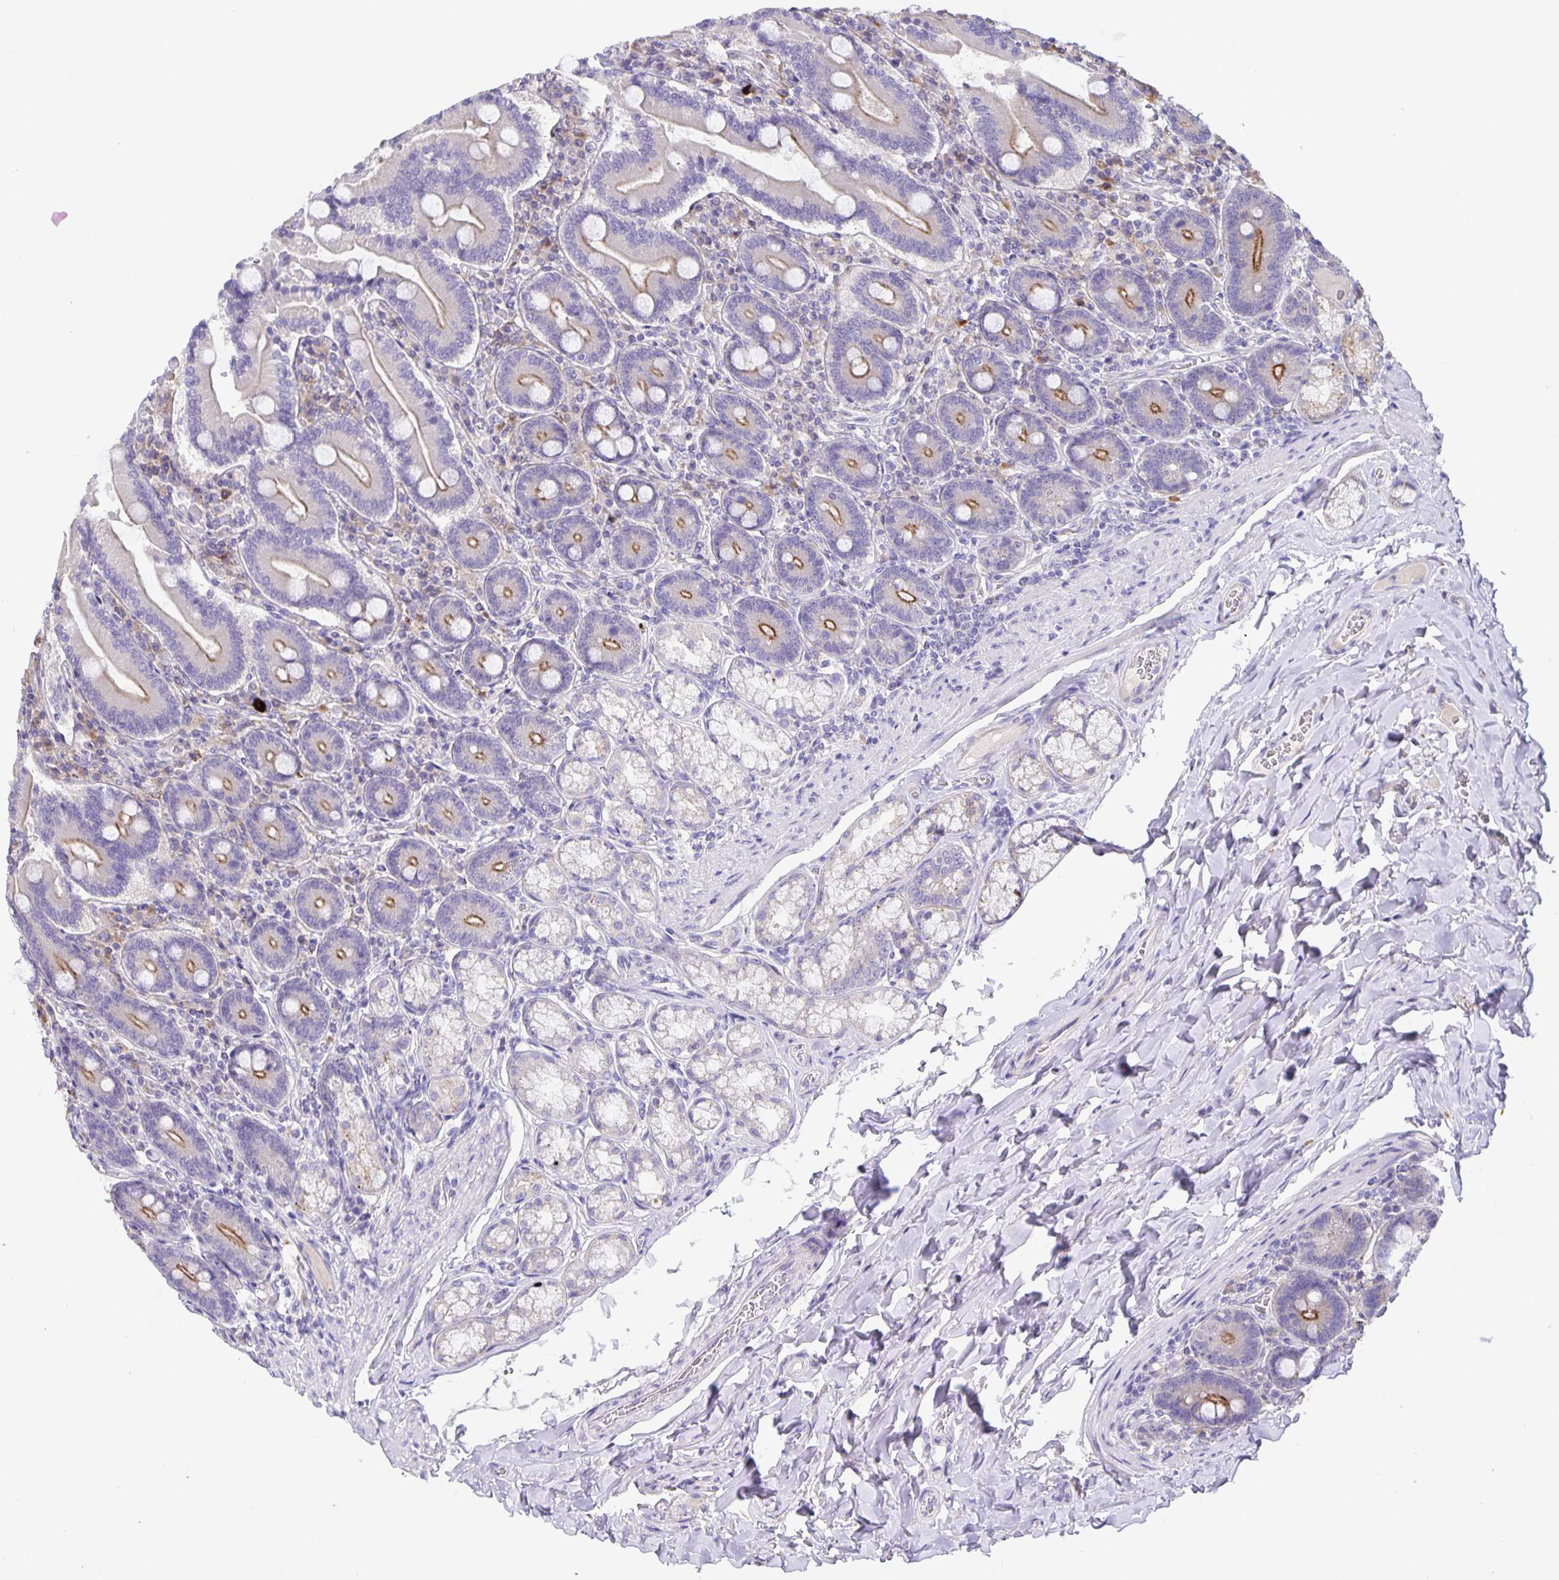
{"staining": {"intensity": "moderate", "quantity": "25%-75%", "location": "cytoplasmic/membranous"}, "tissue": "duodenum", "cell_type": "Glandular cells", "image_type": "normal", "snomed": [{"axis": "morphology", "description": "Normal tissue, NOS"}, {"axis": "topography", "description": "Duodenum"}], "caption": "High-magnification brightfield microscopy of unremarkable duodenum stained with DAB (3,3'-diaminobenzidine) (brown) and counterstained with hematoxylin (blue). glandular cells exhibit moderate cytoplasmic/membranous staining is appreciated in about25%-75% of cells. (DAB IHC, brown staining for protein, blue staining for nuclei).", "gene": "EML6", "patient": {"sex": "female", "age": 62}}